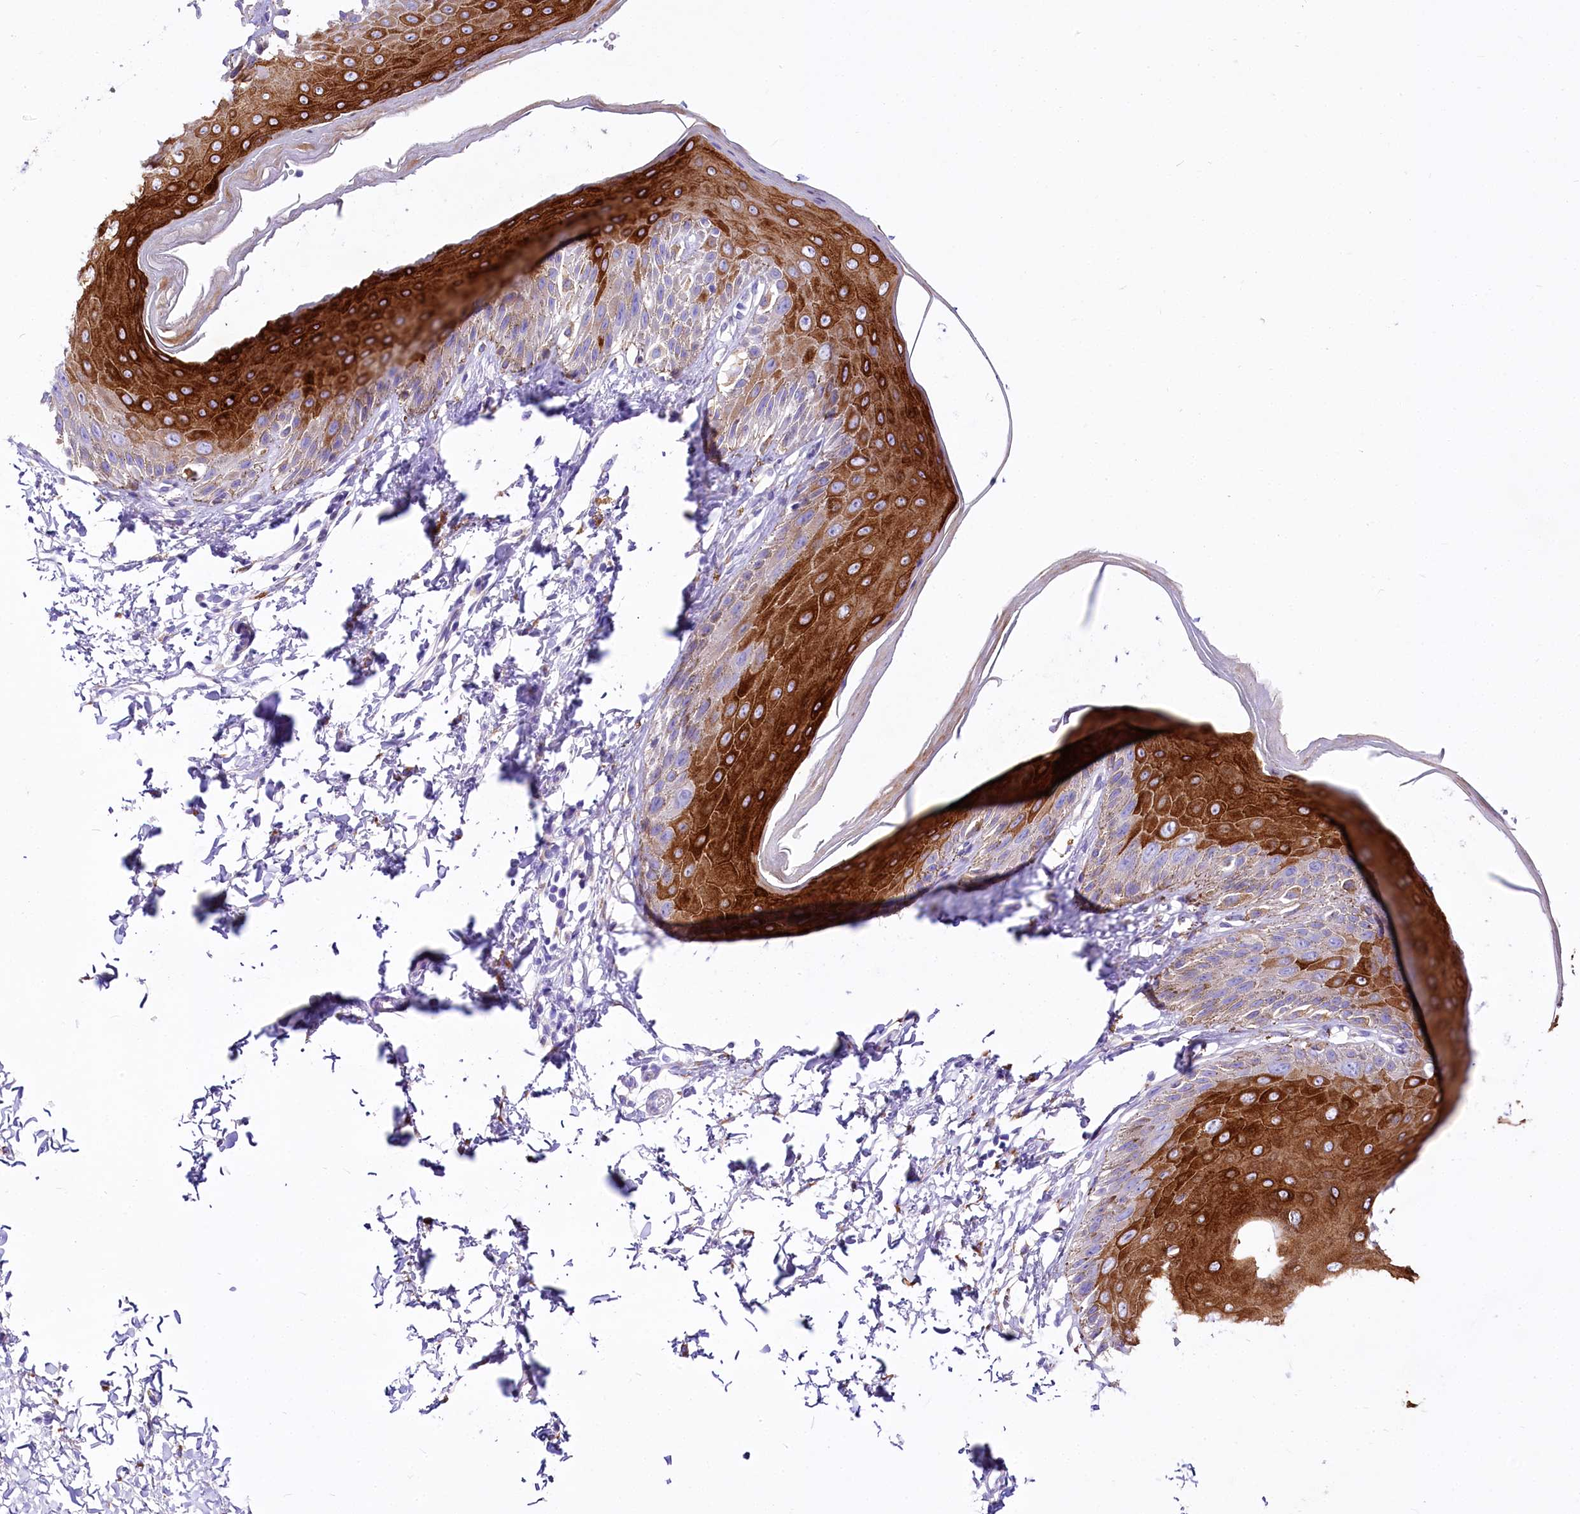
{"staining": {"intensity": "strong", "quantity": "25%-75%", "location": "cytoplasmic/membranous"}, "tissue": "skin", "cell_type": "Epidermal cells", "image_type": "normal", "snomed": [{"axis": "morphology", "description": "Normal tissue, NOS"}, {"axis": "topography", "description": "Anal"}], "caption": "This is an image of immunohistochemistry (IHC) staining of normal skin, which shows strong staining in the cytoplasmic/membranous of epidermal cells.", "gene": "A2ML1", "patient": {"sex": "male", "age": 44}}